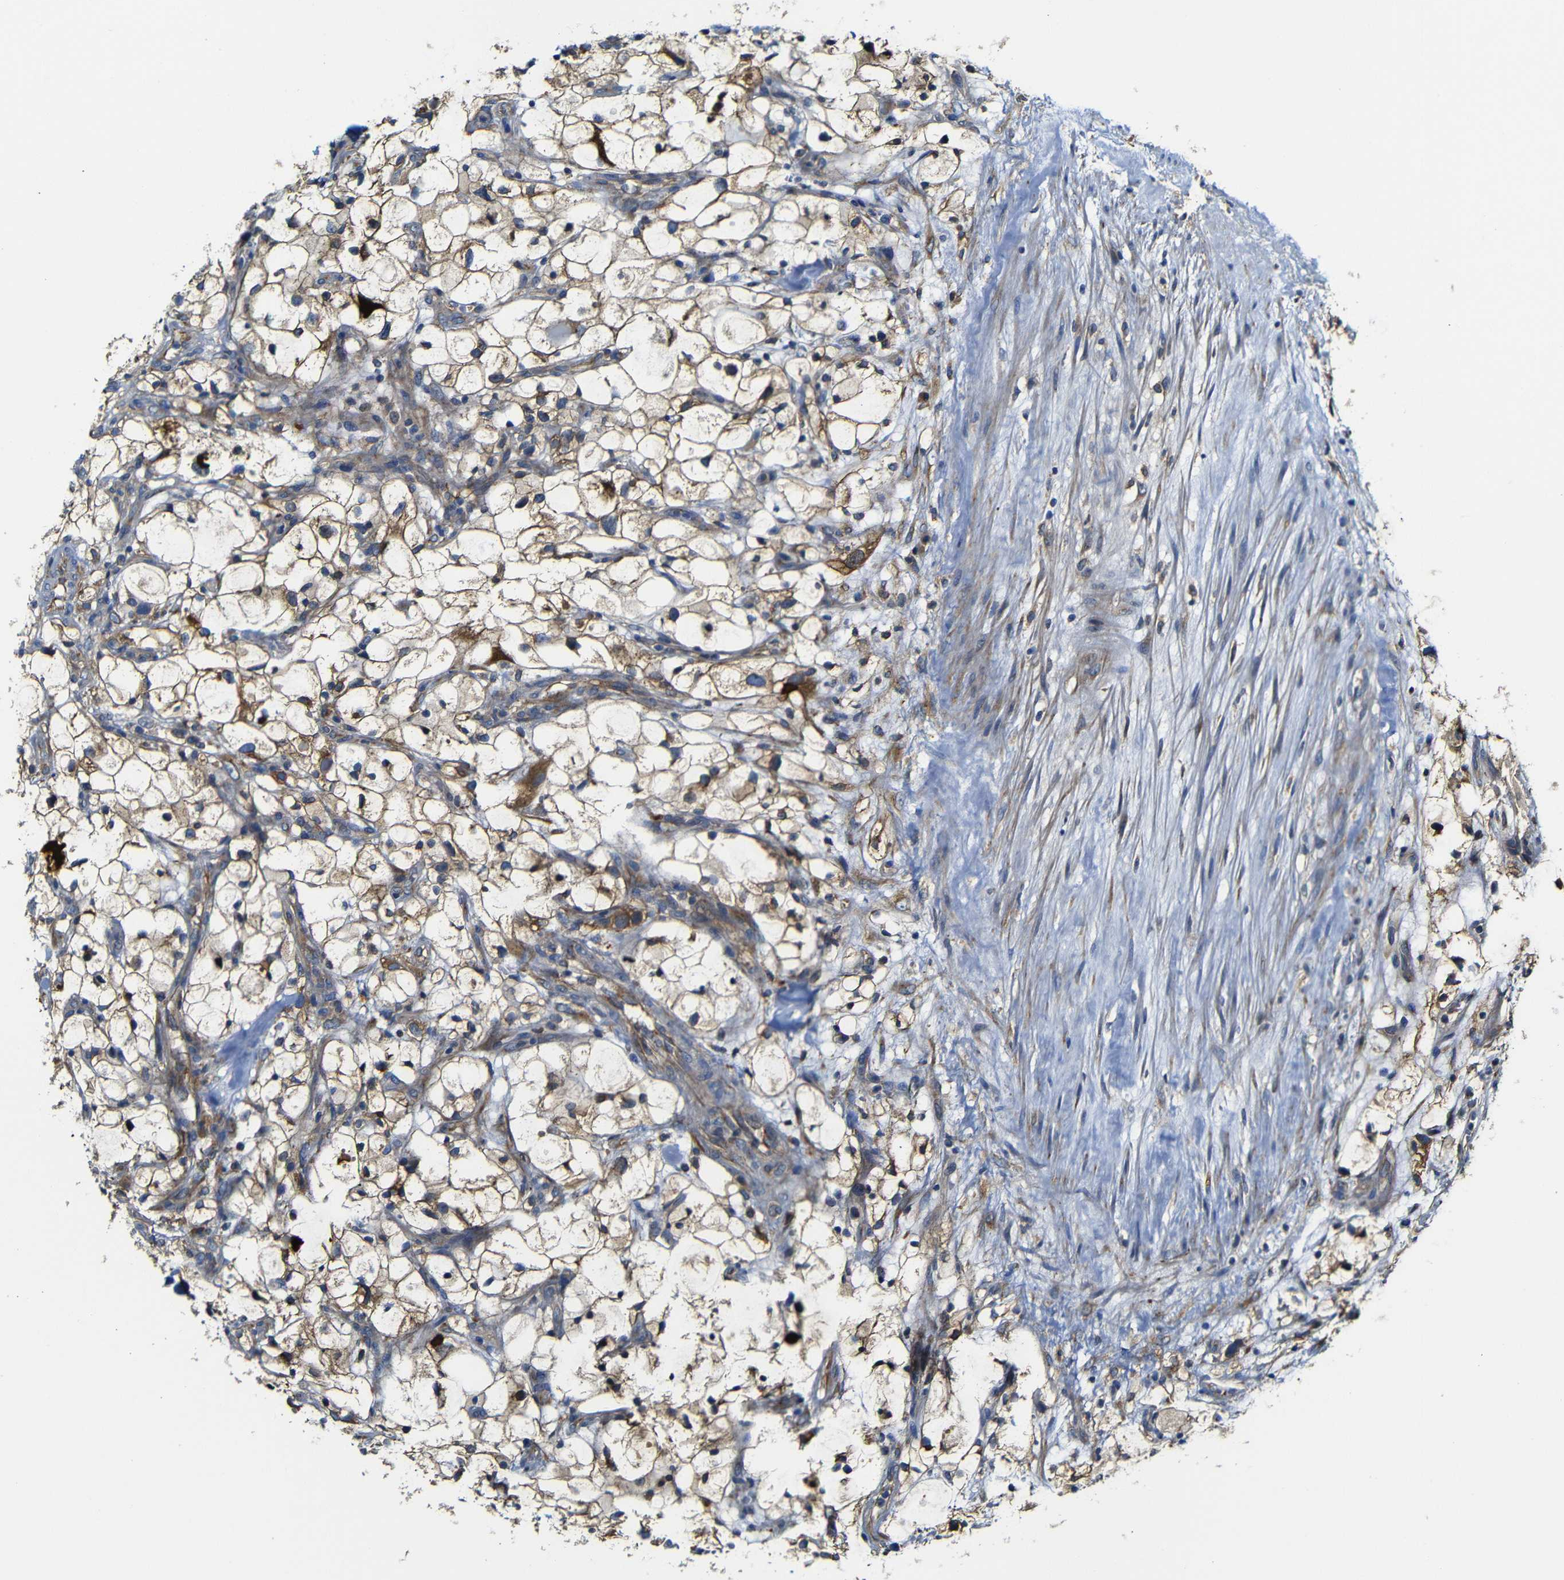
{"staining": {"intensity": "moderate", "quantity": ">75%", "location": "cytoplasmic/membranous"}, "tissue": "renal cancer", "cell_type": "Tumor cells", "image_type": "cancer", "snomed": [{"axis": "morphology", "description": "Adenocarcinoma, NOS"}, {"axis": "topography", "description": "Kidney"}], "caption": "Immunohistochemistry (IHC) photomicrograph of neoplastic tissue: renal cancer stained using IHC shows medium levels of moderate protein expression localized specifically in the cytoplasmic/membranous of tumor cells, appearing as a cytoplasmic/membranous brown color.", "gene": "CLCC1", "patient": {"sex": "female", "age": 60}}